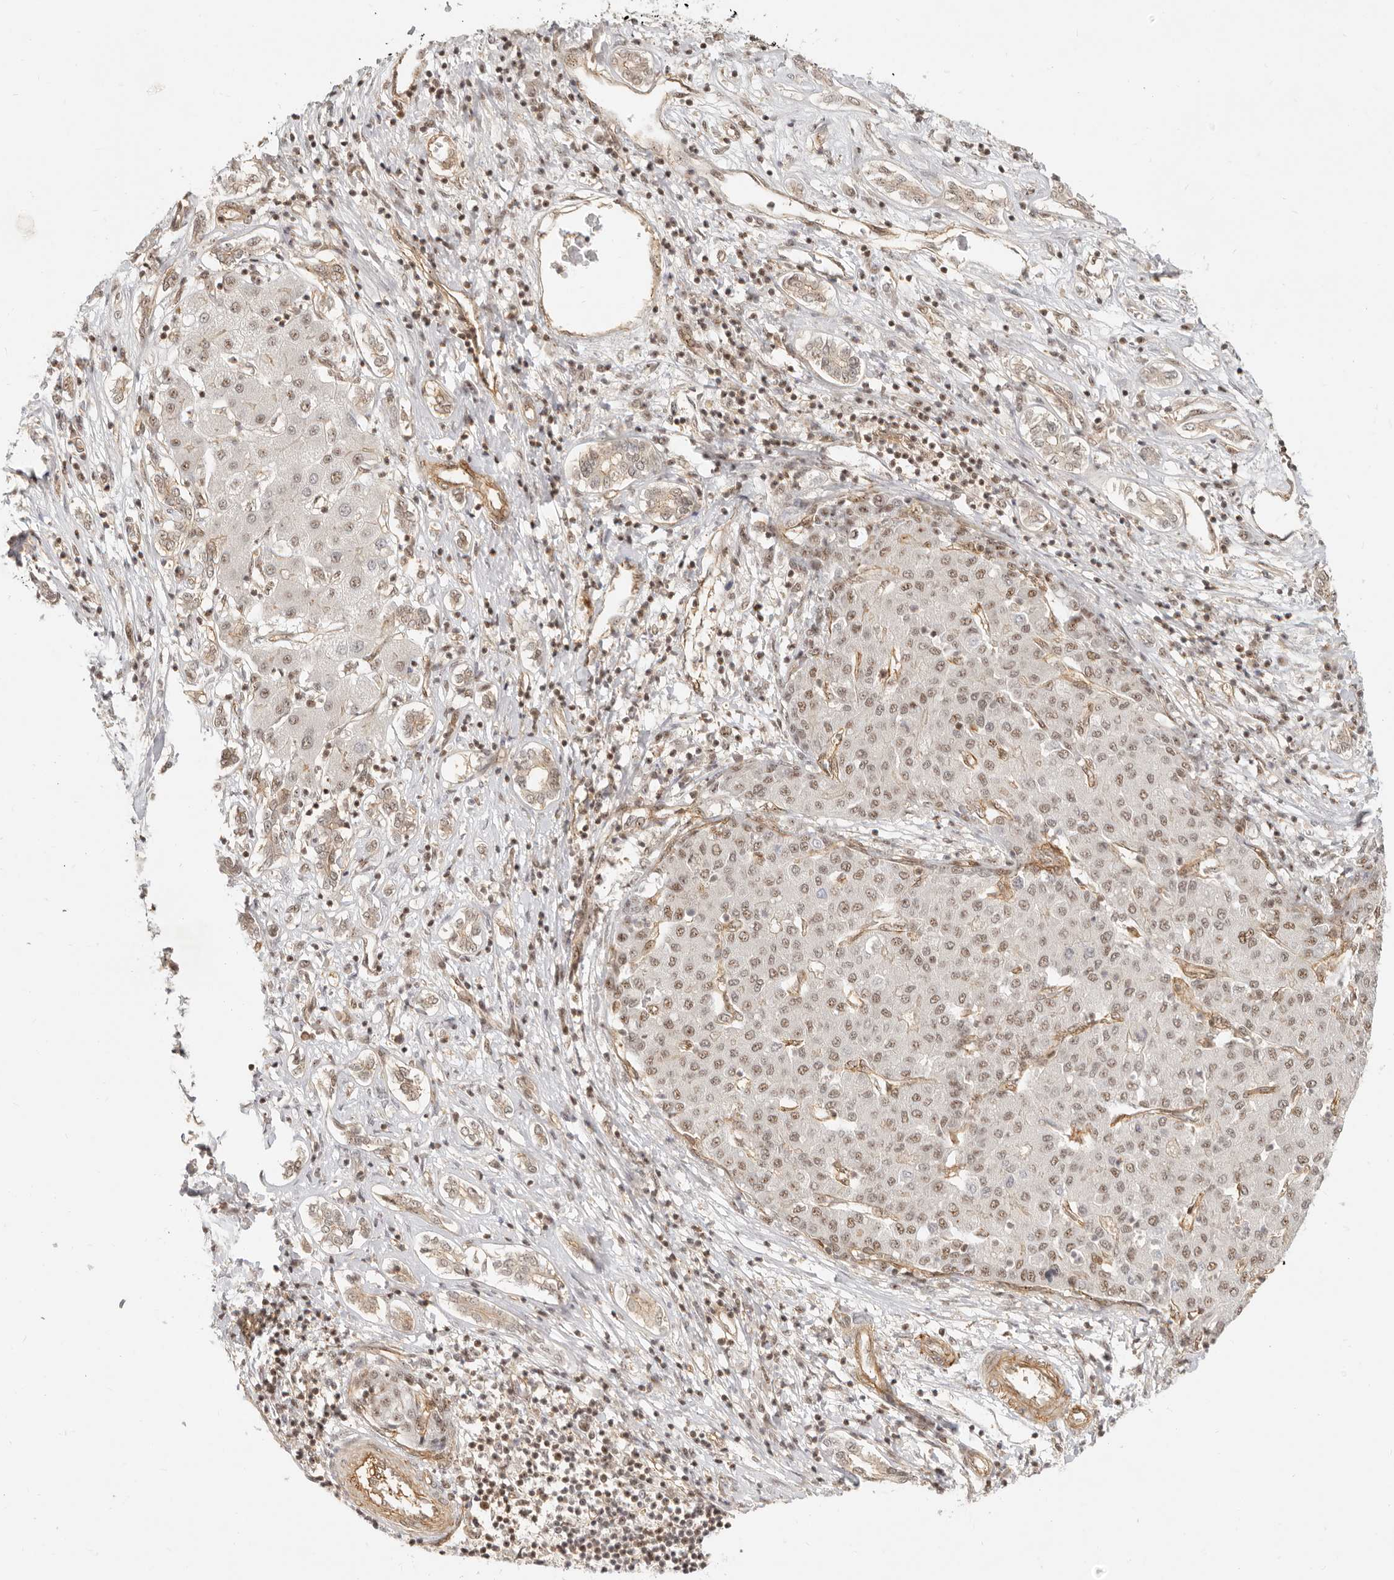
{"staining": {"intensity": "moderate", "quantity": ">75%", "location": "nuclear"}, "tissue": "liver cancer", "cell_type": "Tumor cells", "image_type": "cancer", "snomed": [{"axis": "morphology", "description": "Carcinoma, Hepatocellular, NOS"}, {"axis": "topography", "description": "Liver"}], "caption": "A brown stain labels moderate nuclear expression of a protein in human liver cancer (hepatocellular carcinoma) tumor cells.", "gene": "BAP1", "patient": {"sex": "male", "age": 65}}